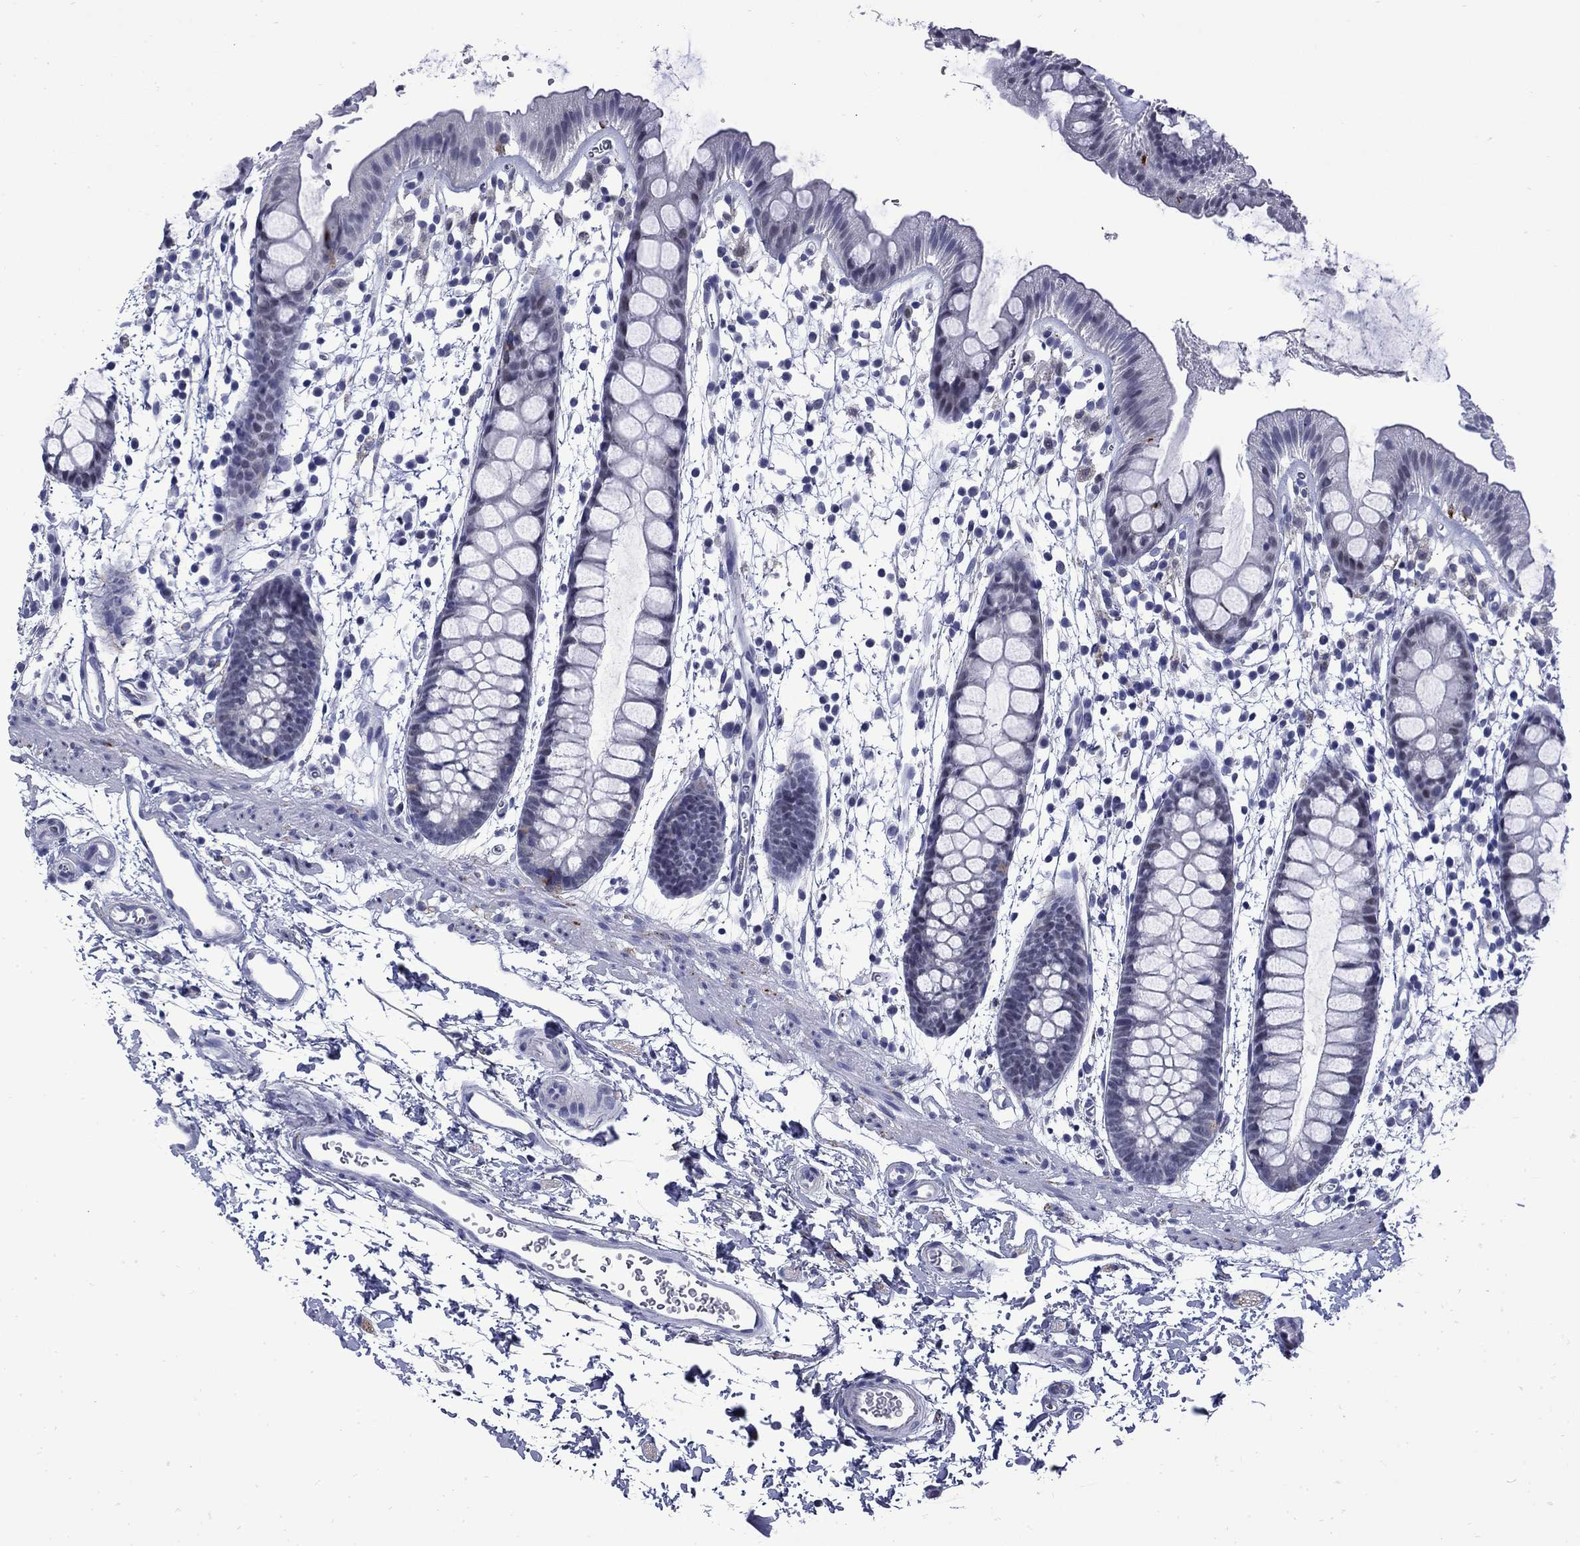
{"staining": {"intensity": "negative", "quantity": "none", "location": "none"}, "tissue": "rectum", "cell_type": "Glandular cells", "image_type": "normal", "snomed": [{"axis": "morphology", "description": "Normal tissue, NOS"}, {"axis": "topography", "description": "Rectum"}], "caption": "Glandular cells show no significant protein positivity in normal rectum.", "gene": "MGARP", "patient": {"sex": "male", "age": 57}}